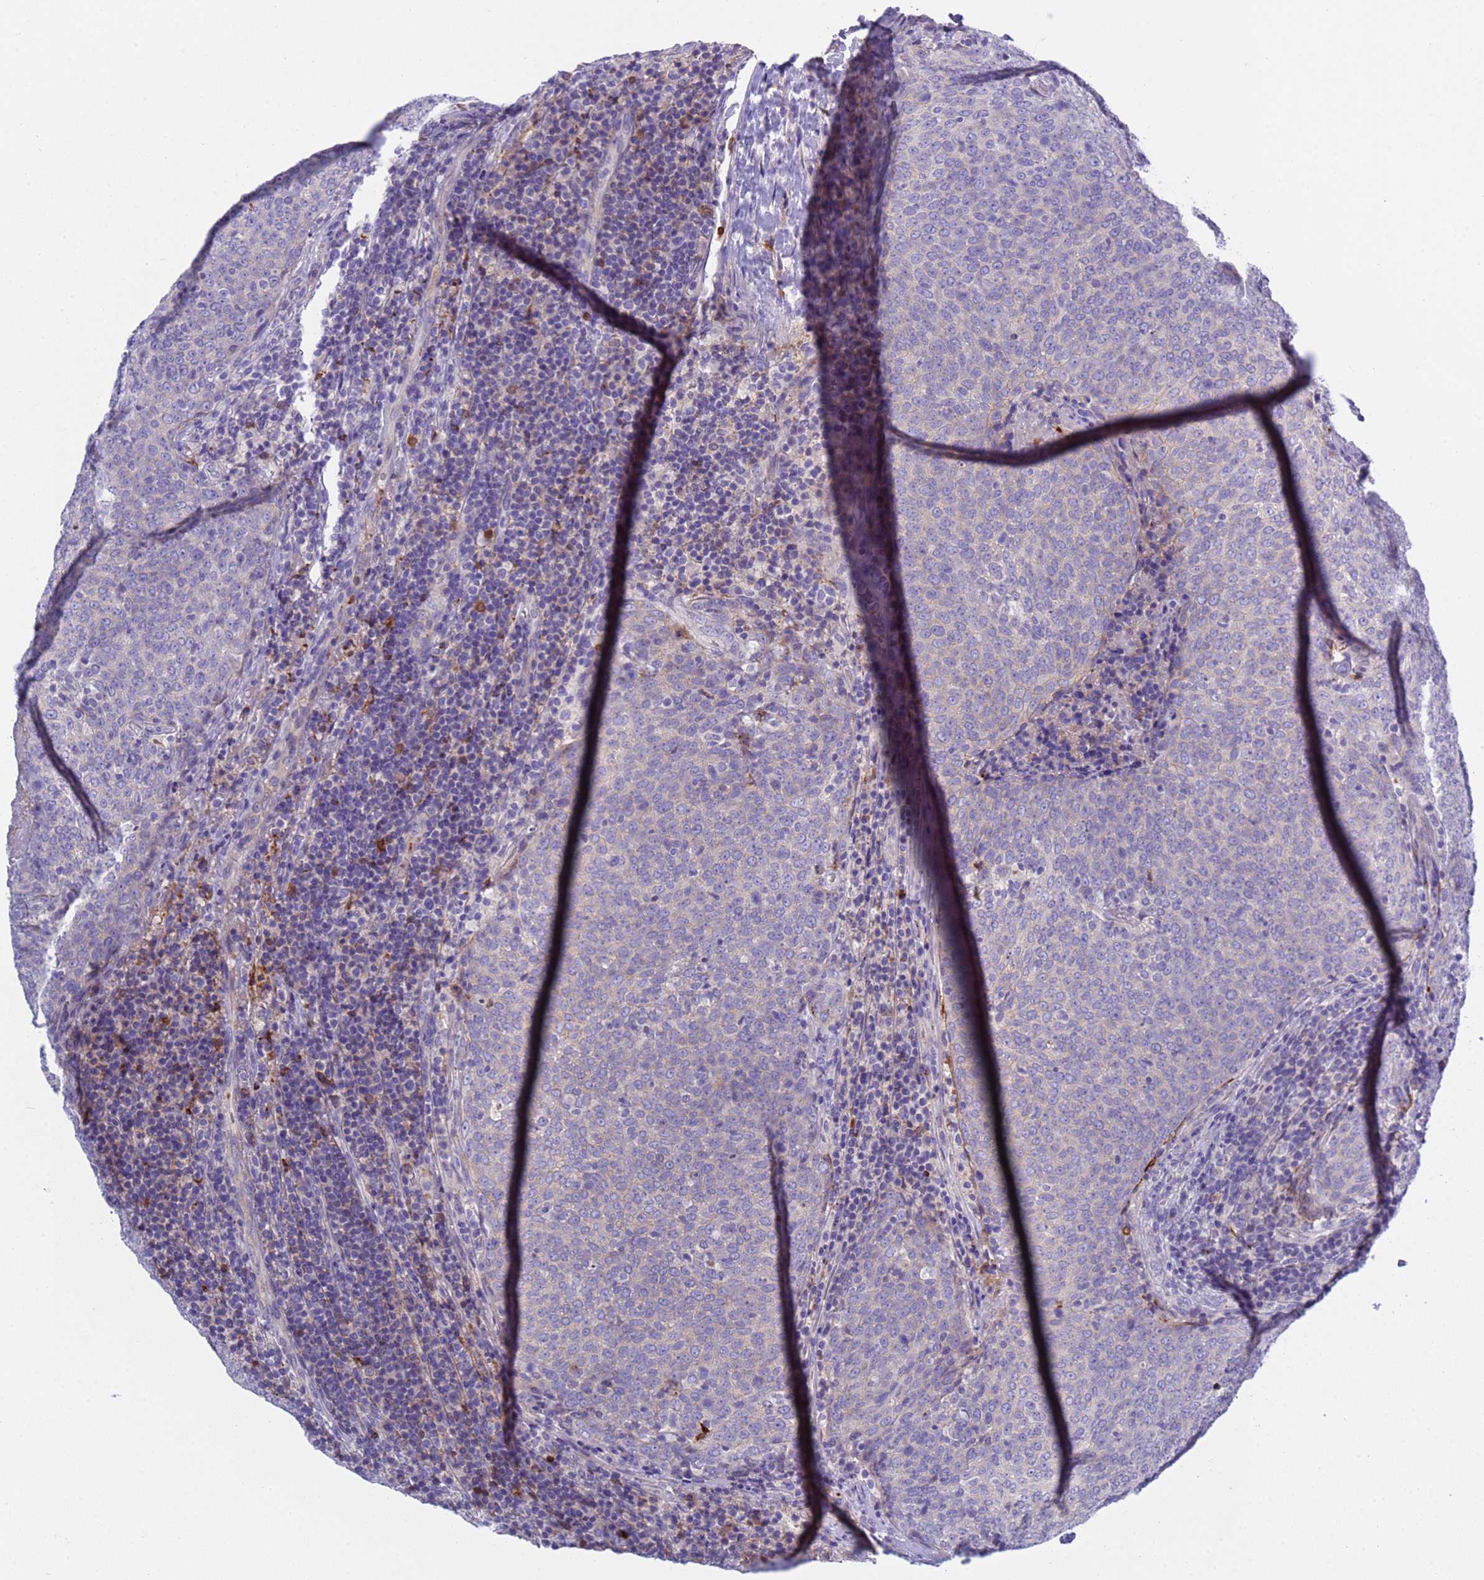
{"staining": {"intensity": "negative", "quantity": "none", "location": "none"}, "tissue": "head and neck cancer", "cell_type": "Tumor cells", "image_type": "cancer", "snomed": [{"axis": "morphology", "description": "Squamous cell carcinoma, NOS"}, {"axis": "morphology", "description": "Squamous cell carcinoma, metastatic, NOS"}, {"axis": "topography", "description": "Lymph node"}, {"axis": "topography", "description": "Head-Neck"}], "caption": "IHC of human squamous cell carcinoma (head and neck) displays no positivity in tumor cells.", "gene": "C4orf46", "patient": {"sex": "male", "age": 62}}